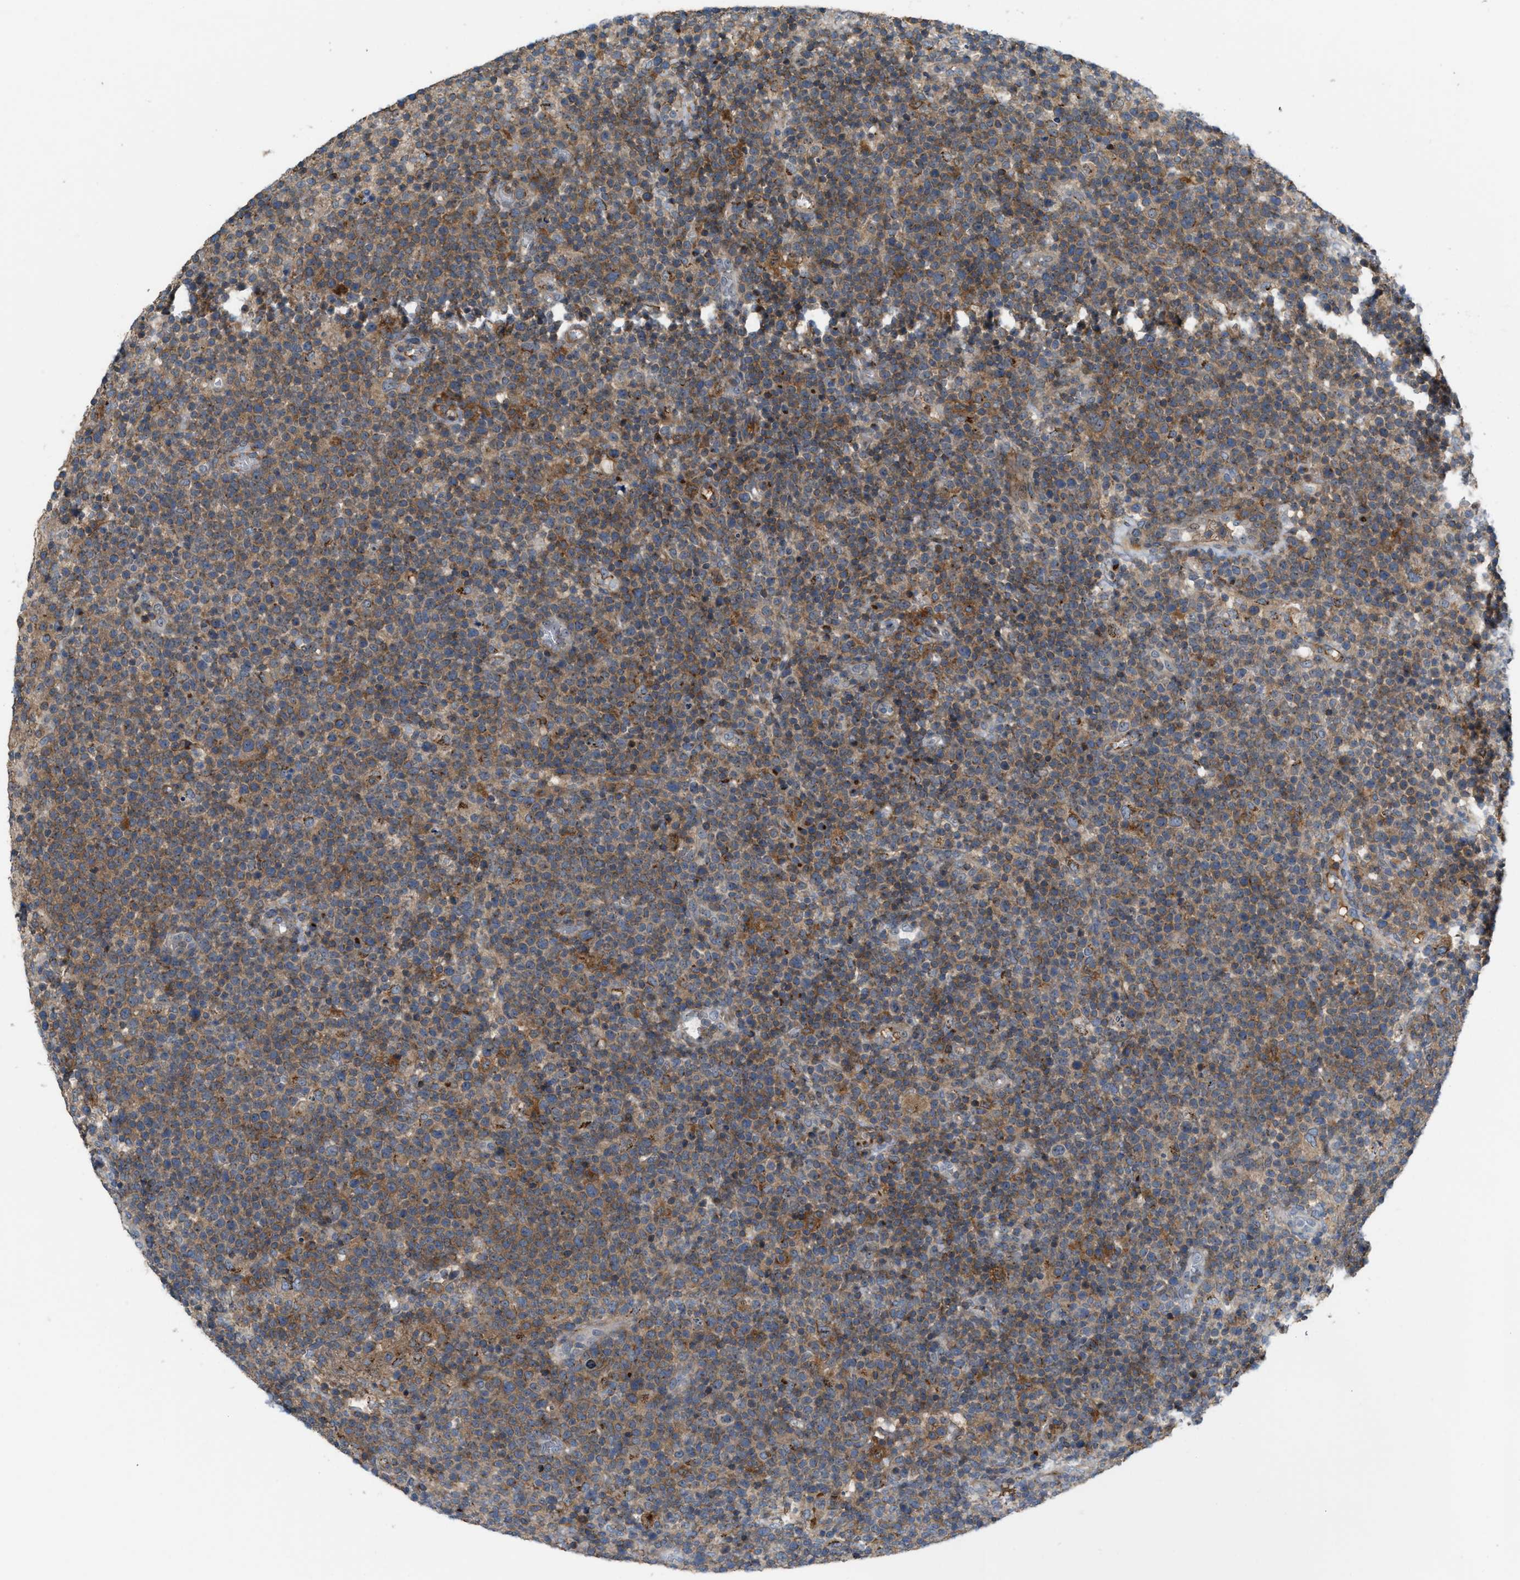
{"staining": {"intensity": "moderate", "quantity": ">75%", "location": "cytoplasmic/membranous"}, "tissue": "lymphoma", "cell_type": "Tumor cells", "image_type": "cancer", "snomed": [{"axis": "morphology", "description": "Malignant lymphoma, non-Hodgkin's type, High grade"}, {"axis": "topography", "description": "Lymph node"}], "caption": "Lymphoma stained with a brown dye exhibits moderate cytoplasmic/membranous positive positivity in about >75% of tumor cells.", "gene": "DIPK1A", "patient": {"sex": "male", "age": 61}}